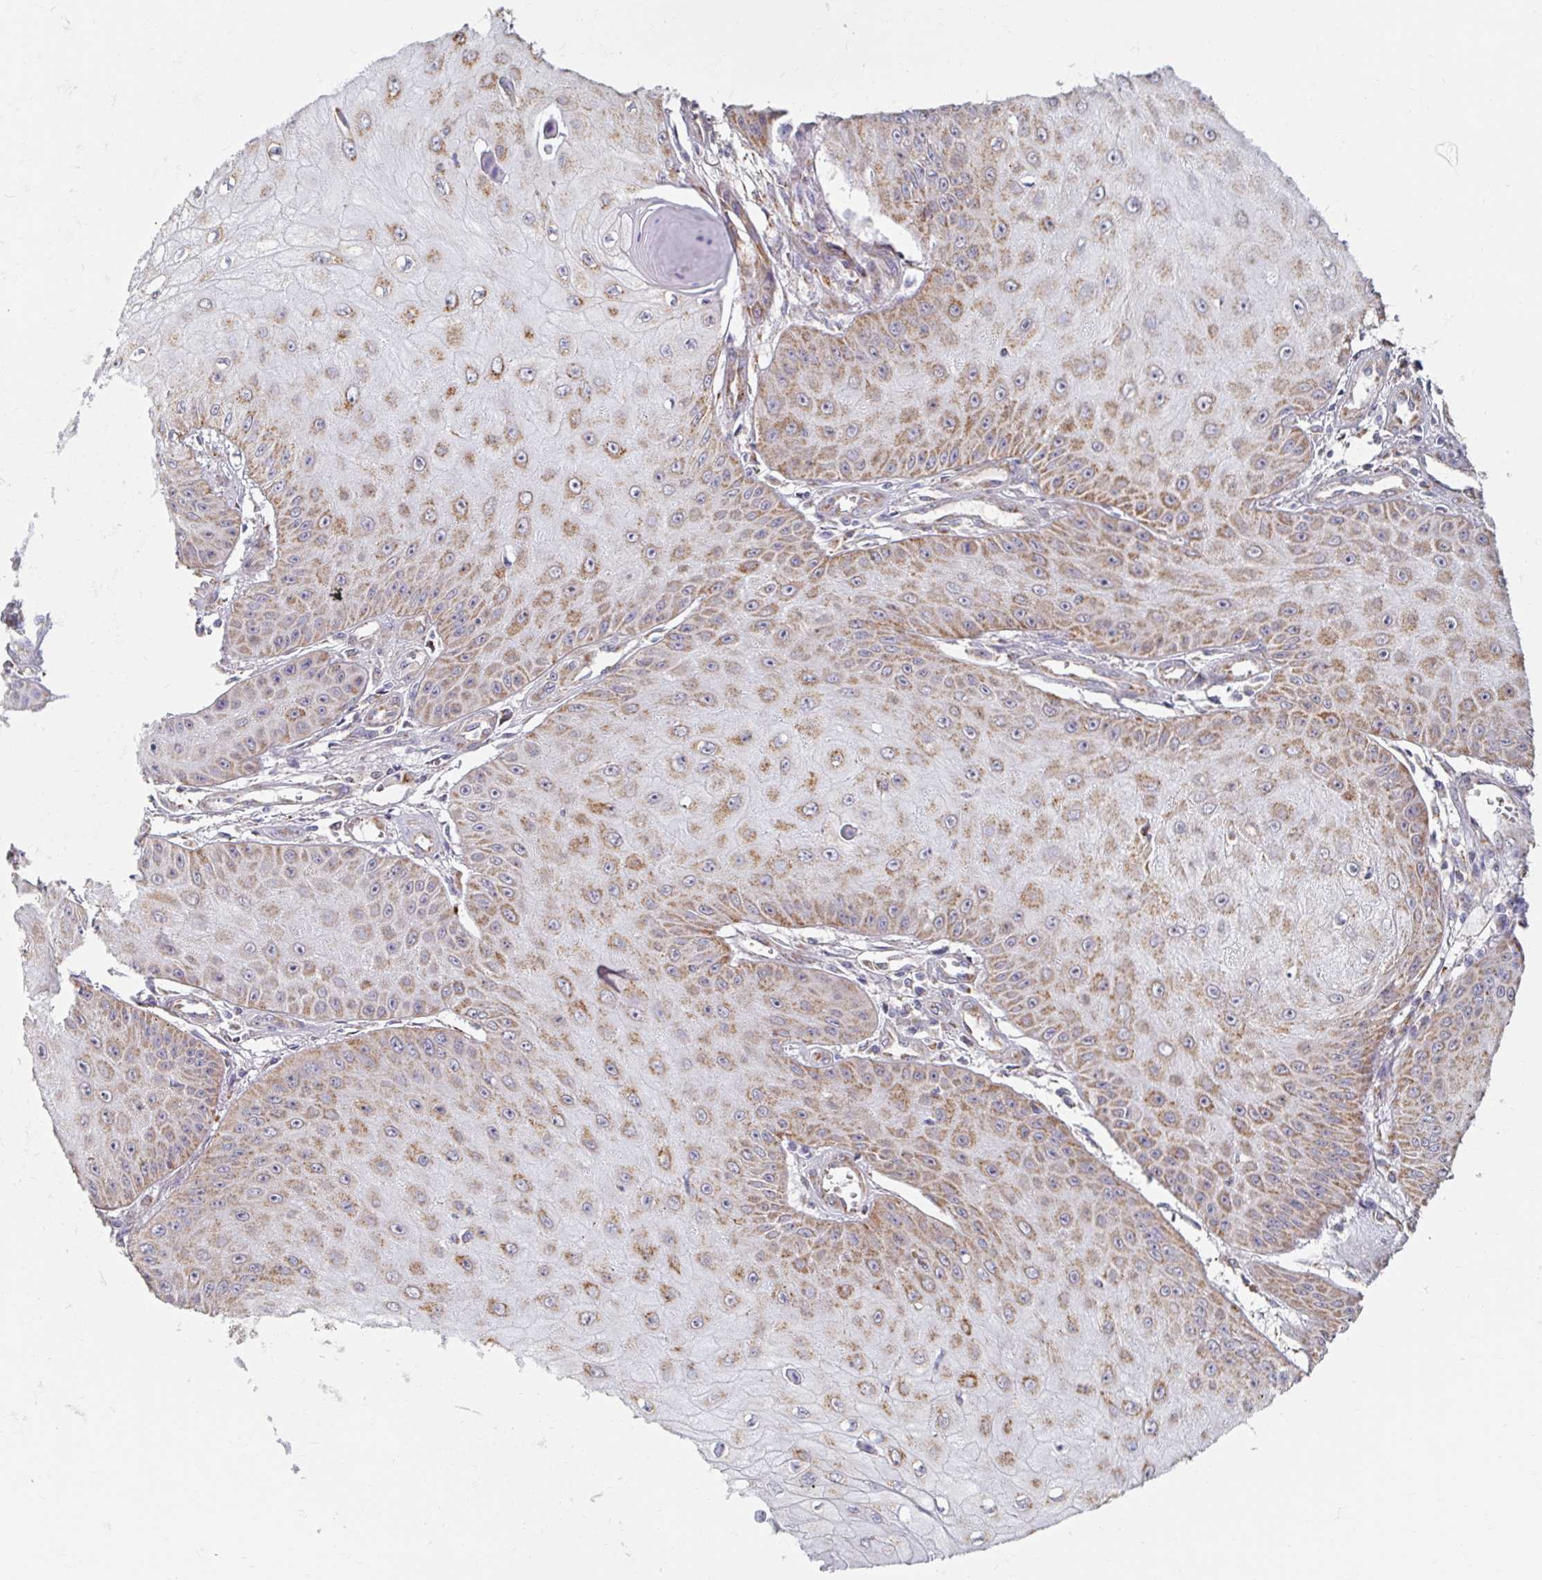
{"staining": {"intensity": "moderate", "quantity": "25%-75%", "location": "cytoplasmic/membranous"}, "tissue": "skin cancer", "cell_type": "Tumor cells", "image_type": "cancer", "snomed": [{"axis": "morphology", "description": "Squamous cell carcinoma, NOS"}, {"axis": "topography", "description": "Skin"}], "caption": "This micrograph displays immunohistochemistry (IHC) staining of human skin cancer (squamous cell carcinoma), with medium moderate cytoplasmic/membranous staining in about 25%-75% of tumor cells.", "gene": "MAVS", "patient": {"sex": "male", "age": 70}}